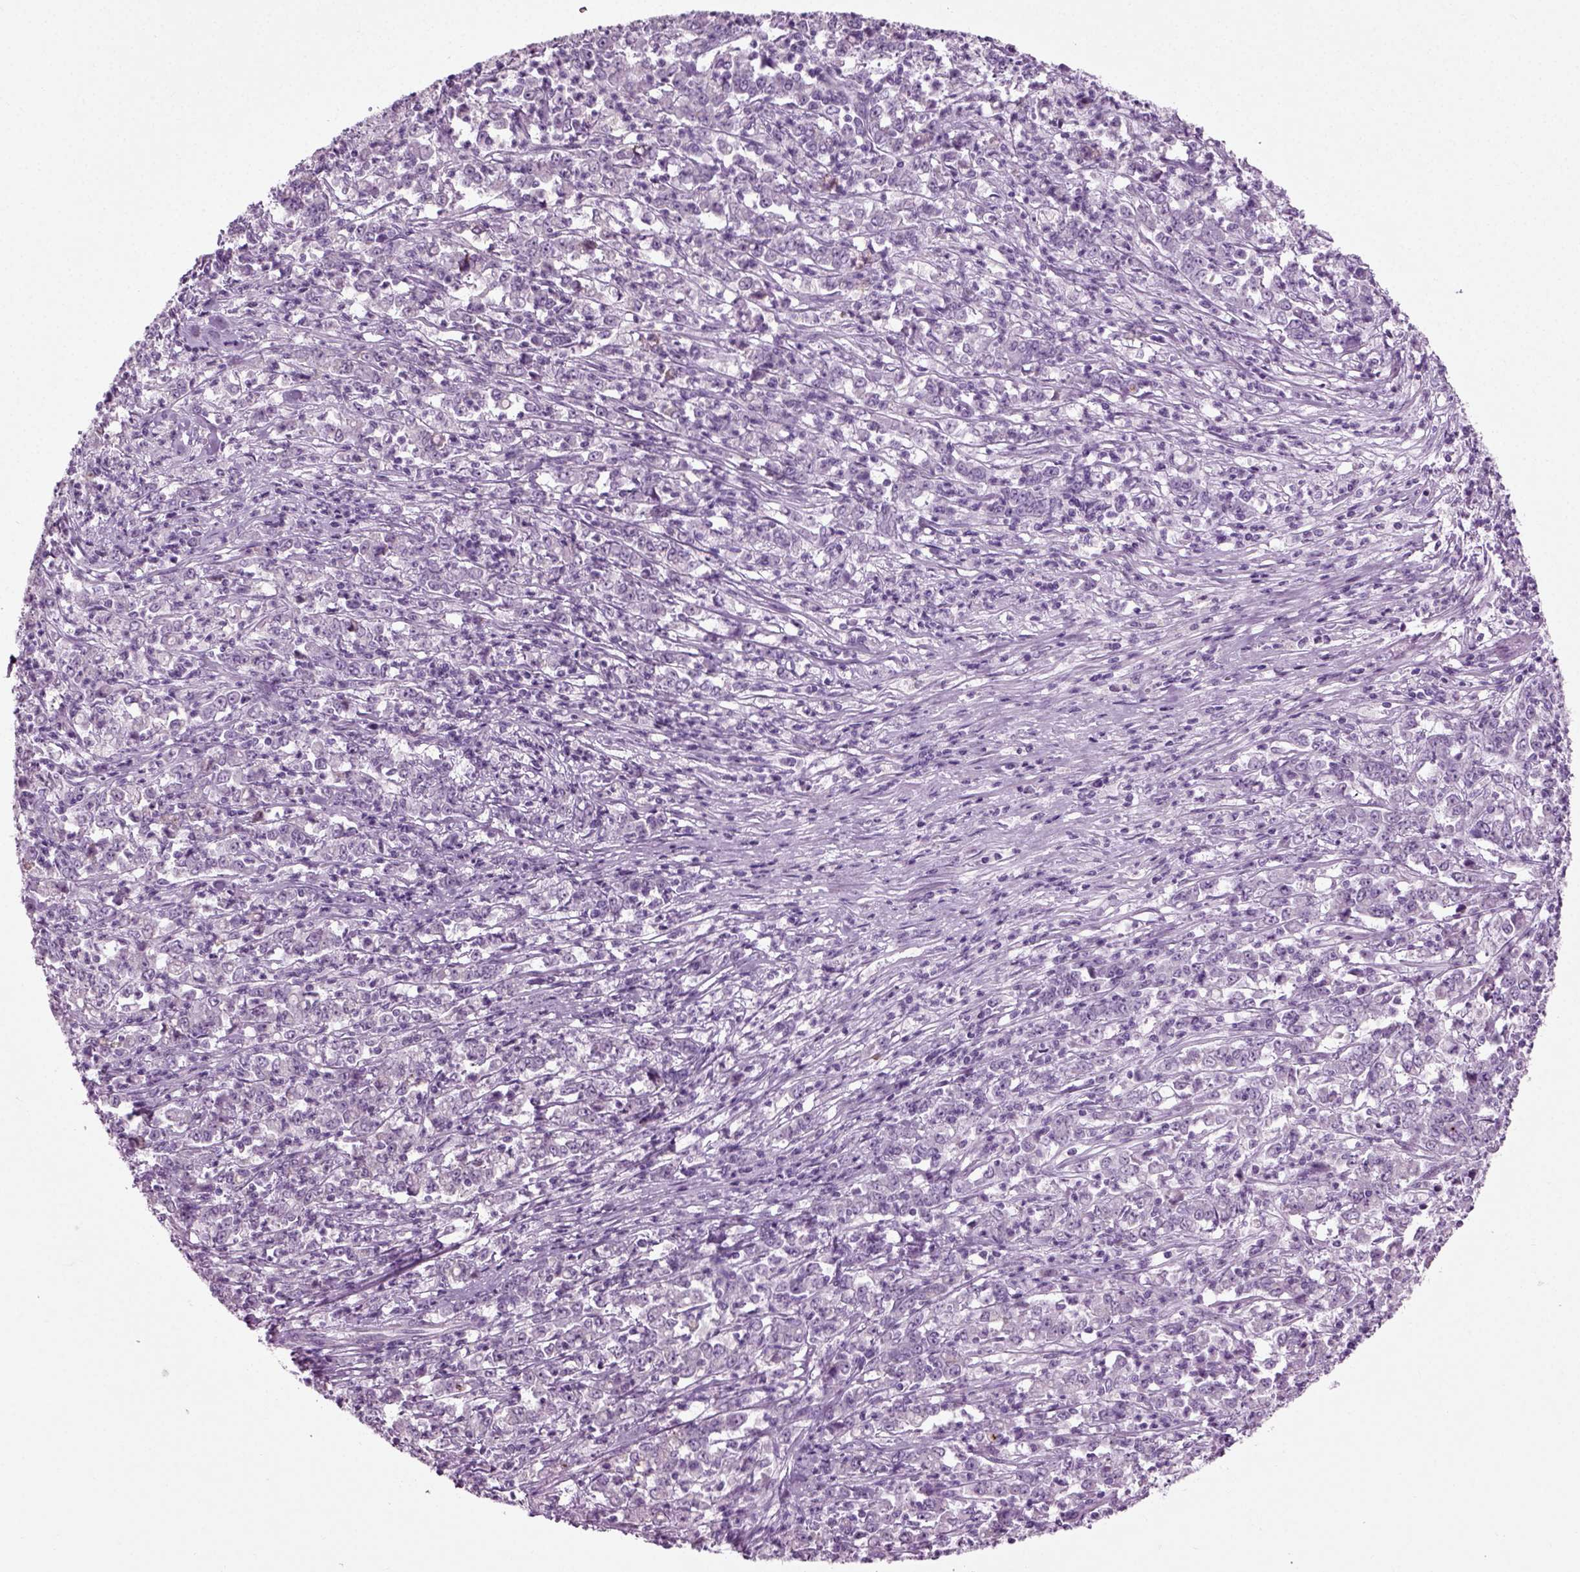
{"staining": {"intensity": "negative", "quantity": "none", "location": "none"}, "tissue": "stomach cancer", "cell_type": "Tumor cells", "image_type": "cancer", "snomed": [{"axis": "morphology", "description": "Adenocarcinoma, NOS"}, {"axis": "topography", "description": "Stomach, lower"}], "caption": "The micrograph shows no staining of tumor cells in stomach adenocarcinoma.", "gene": "PRLH", "patient": {"sex": "female", "age": 71}}